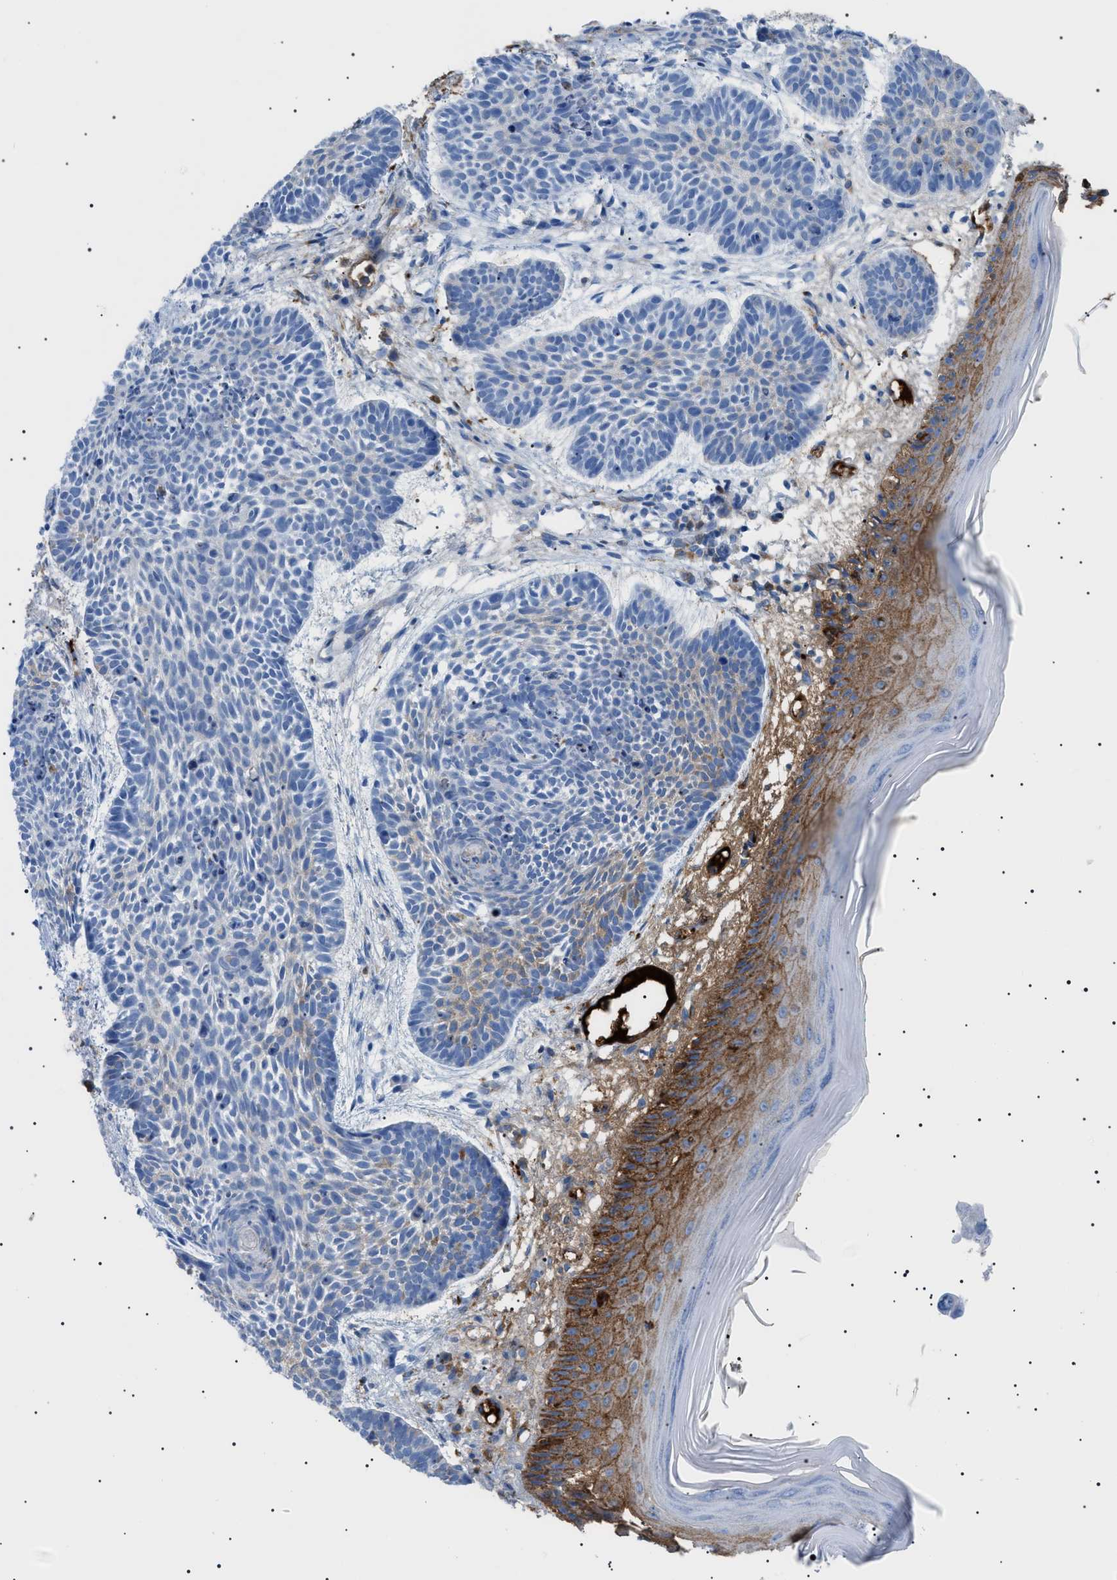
{"staining": {"intensity": "weak", "quantity": "<25%", "location": "cytoplasmic/membranous"}, "tissue": "skin cancer", "cell_type": "Tumor cells", "image_type": "cancer", "snomed": [{"axis": "morphology", "description": "Basal cell carcinoma"}, {"axis": "topography", "description": "Skin"}], "caption": "High magnification brightfield microscopy of basal cell carcinoma (skin) stained with DAB (brown) and counterstained with hematoxylin (blue): tumor cells show no significant positivity.", "gene": "LPA", "patient": {"sex": "male", "age": 60}}